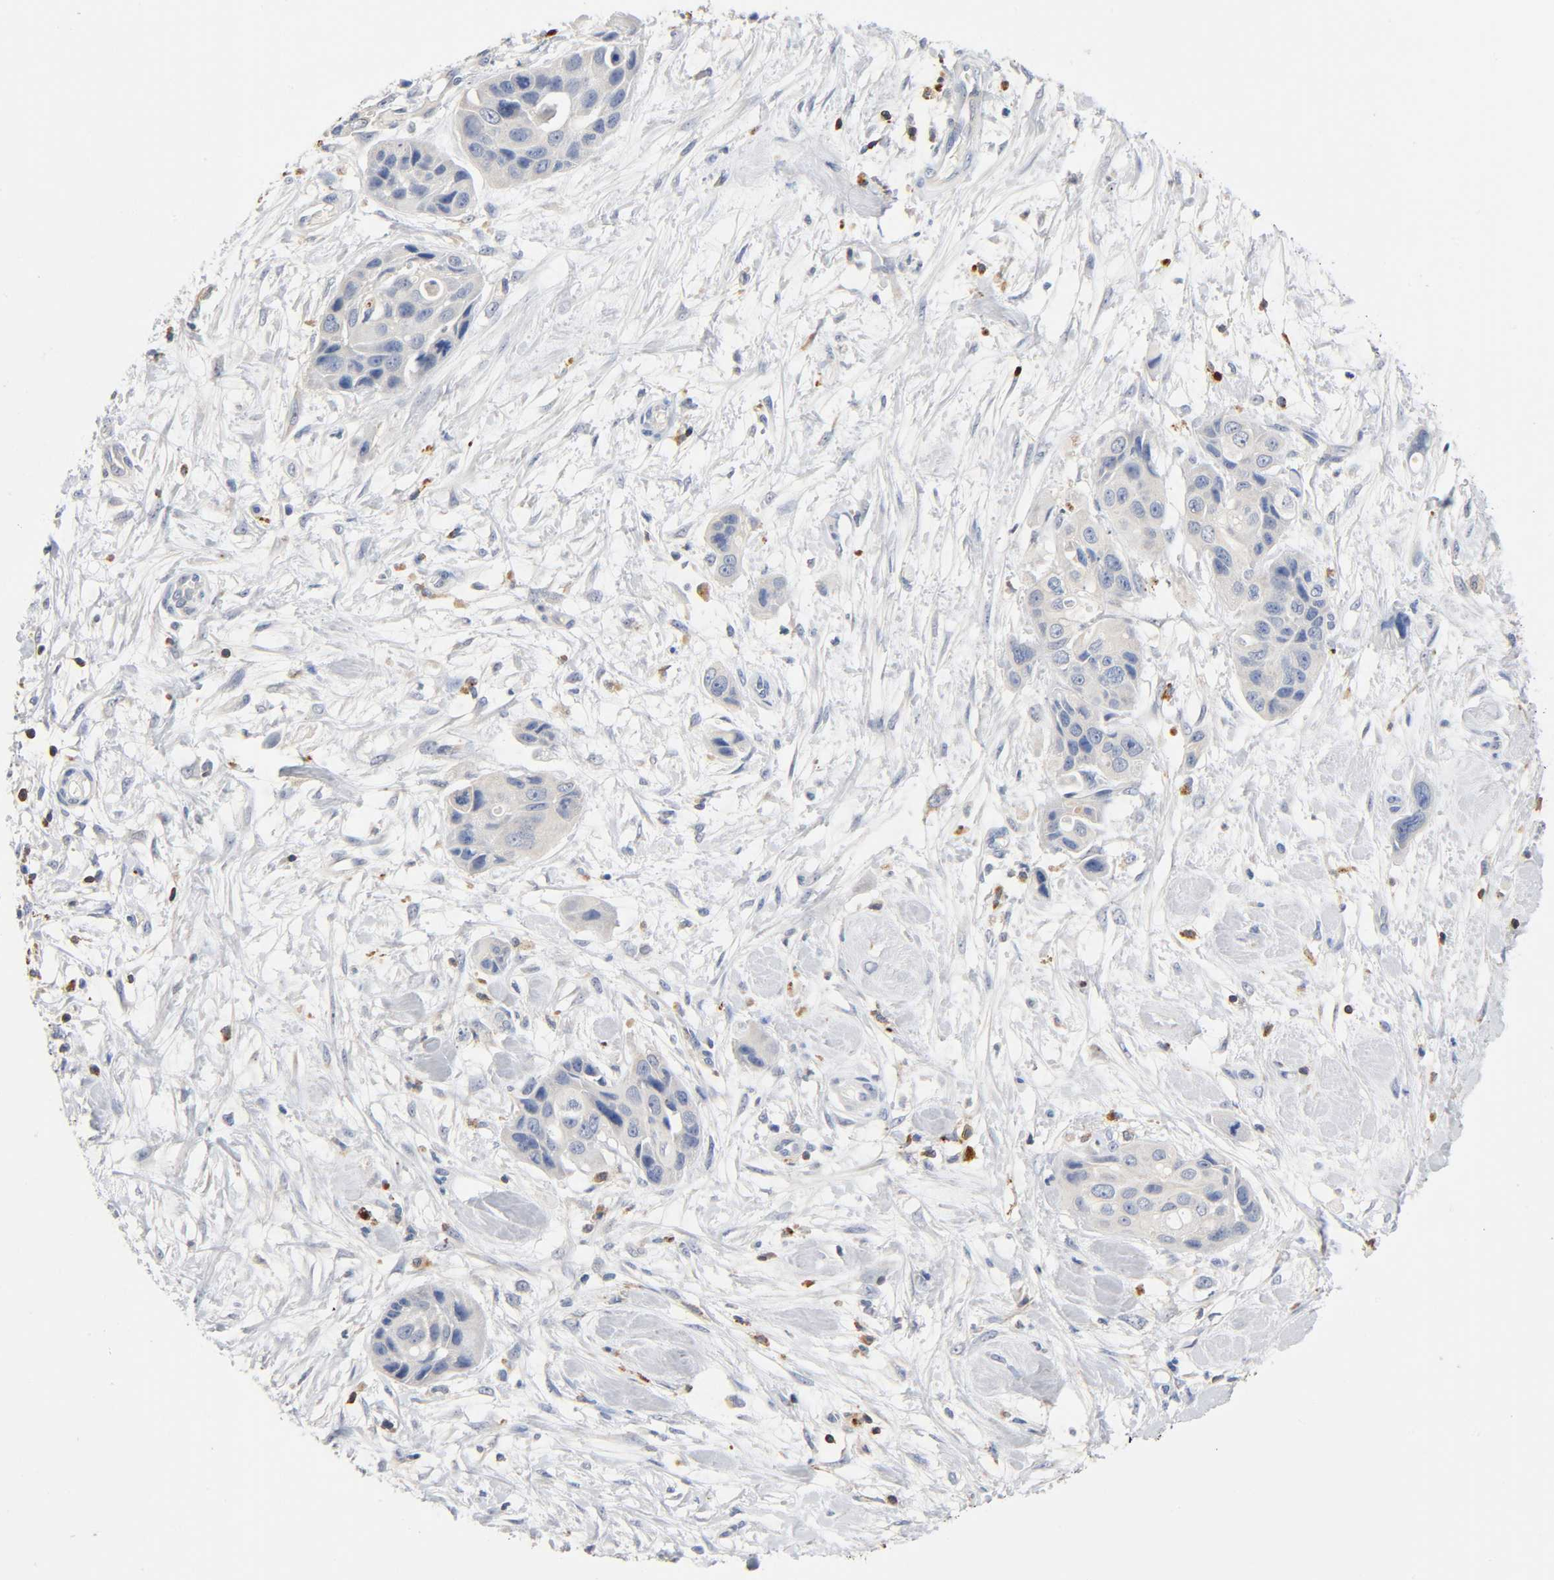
{"staining": {"intensity": "moderate", "quantity": "<25%", "location": "cytoplasmic/membranous"}, "tissue": "pancreatic cancer", "cell_type": "Tumor cells", "image_type": "cancer", "snomed": [{"axis": "morphology", "description": "Adenocarcinoma, NOS"}, {"axis": "topography", "description": "Pancreas"}], "caption": "Brown immunohistochemical staining in human adenocarcinoma (pancreatic) reveals moderate cytoplasmic/membranous positivity in approximately <25% of tumor cells.", "gene": "UCKL1", "patient": {"sex": "female", "age": 60}}